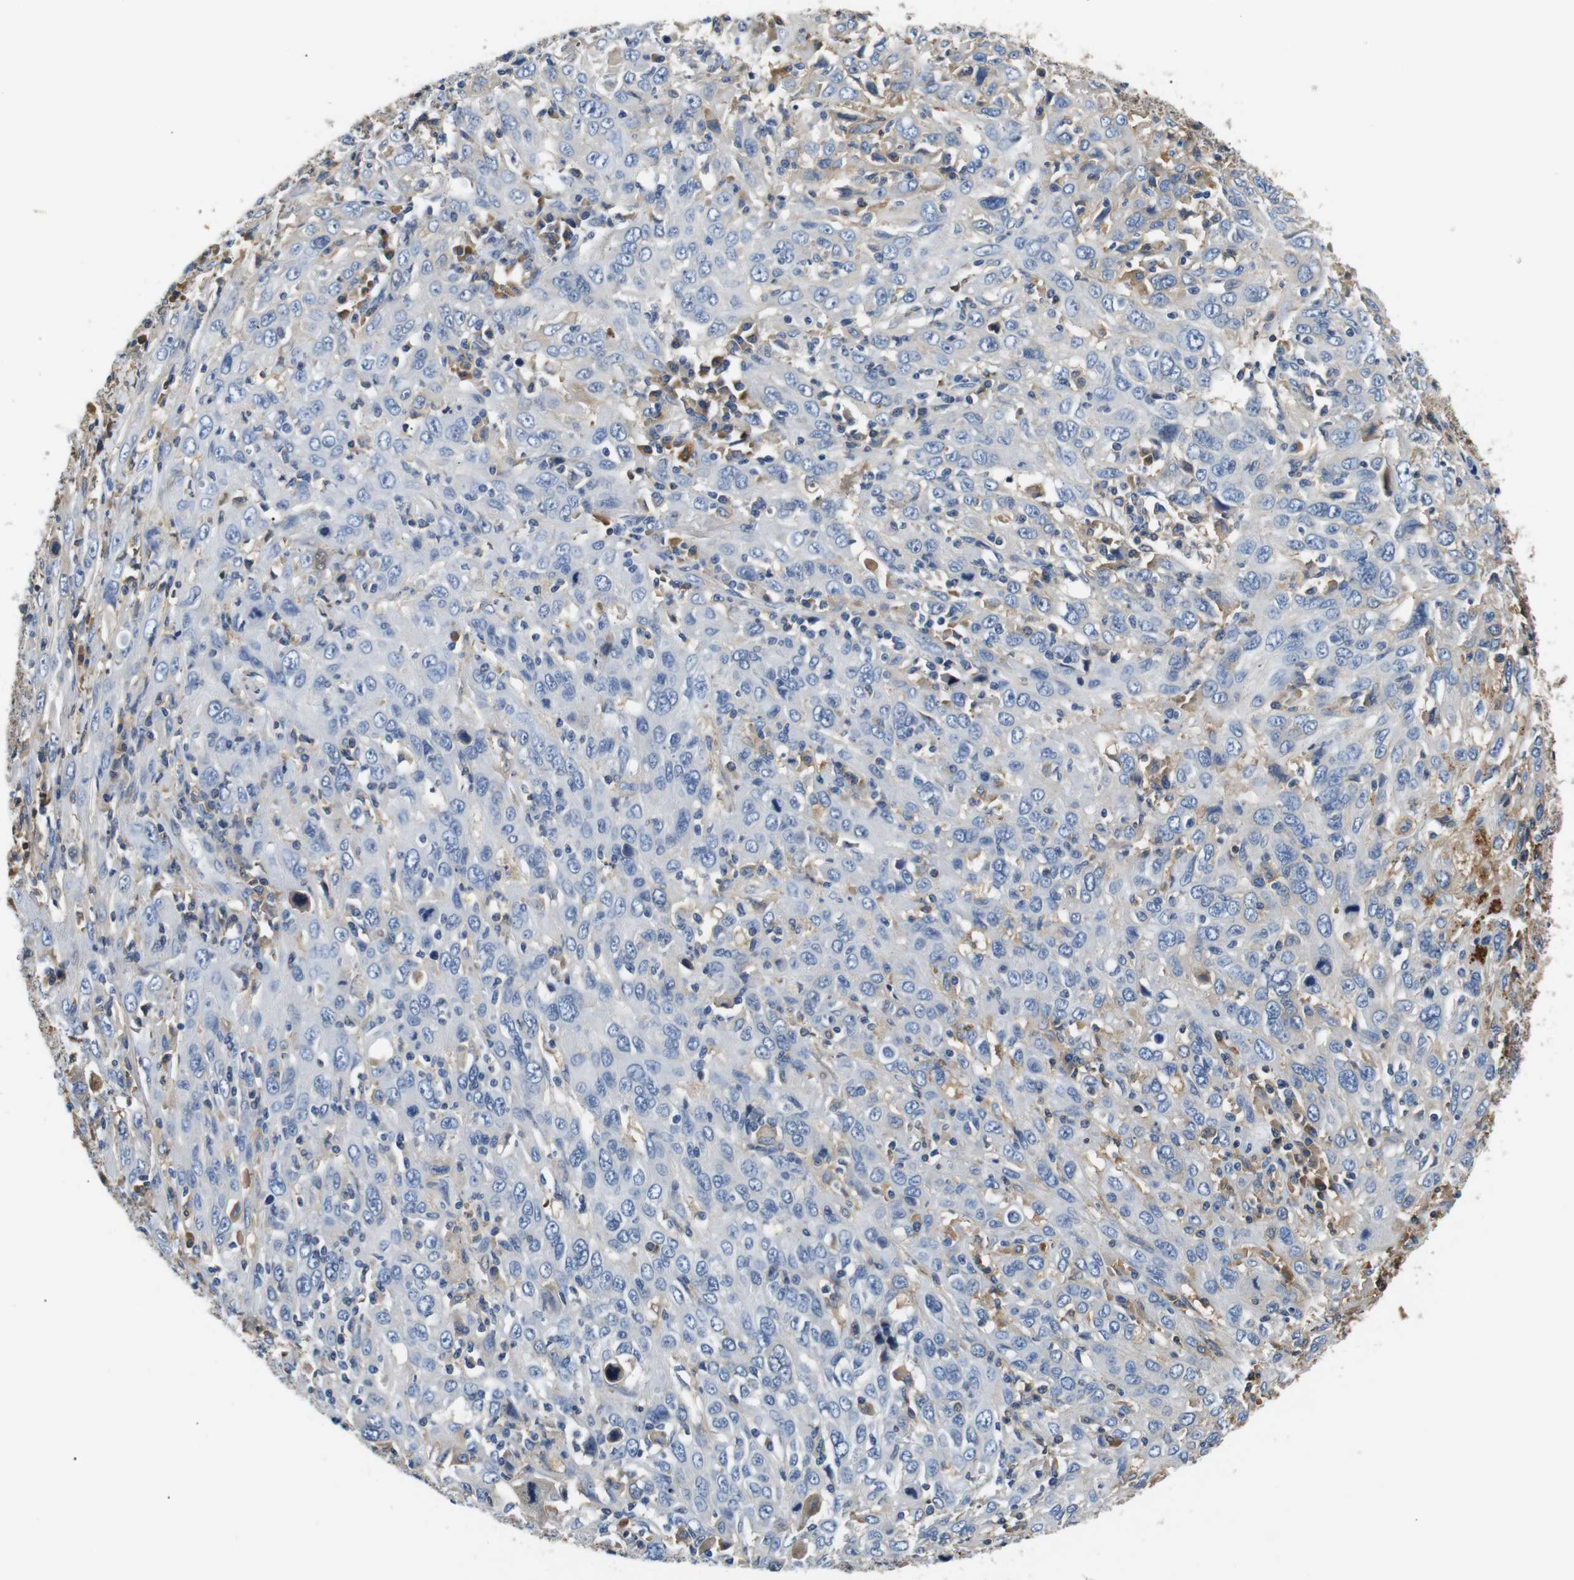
{"staining": {"intensity": "weak", "quantity": "<25%", "location": "cytoplasmic/membranous"}, "tissue": "cervical cancer", "cell_type": "Tumor cells", "image_type": "cancer", "snomed": [{"axis": "morphology", "description": "Squamous cell carcinoma, NOS"}, {"axis": "topography", "description": "Cervix"}], "caption": "An immunohistochemistry histopathology image of cervical cancer is shown. There is no staining in tumor cells of cervical cancer.", "gene": "LHCGR", "patient": {"sex": "female", "age": 46}}